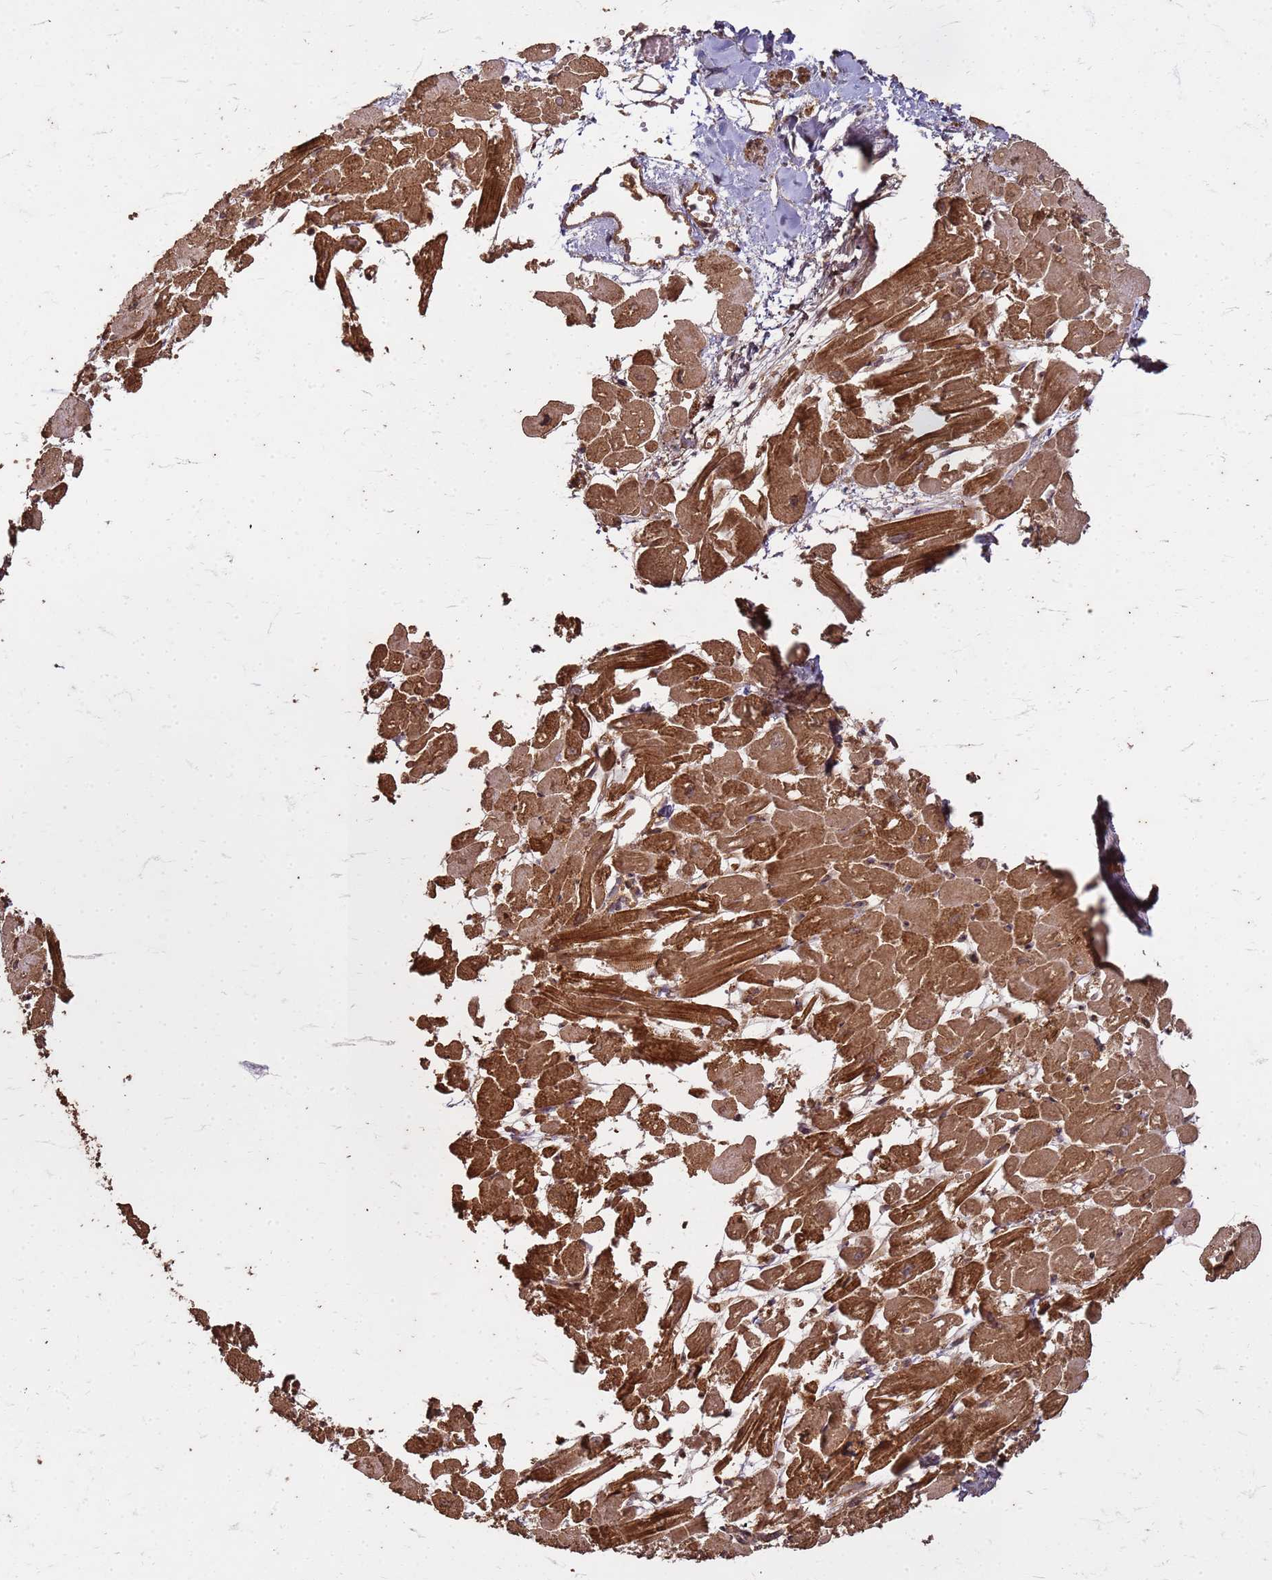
{"staining": {"intensity": "strong", "quantity": ">75%", "location": "cytoplasmic/membranous"}, "tissue": "heart muscle", "cell_type": "Cardiomyocytes", "image_type": "normal", "snomed": [{"axis": "morphology", "description": "Normal tissue, NOS"}, {"axis": "topography", "description": "Heart"}], "caption": "Heart muscle stained with DAB IHC displays high levels of strong cytoplasmic/membranous positivity in about >75% of cardiomyocytes.", "gene": "KIF26A", "patient": {"sex": "male", "age": 54}}